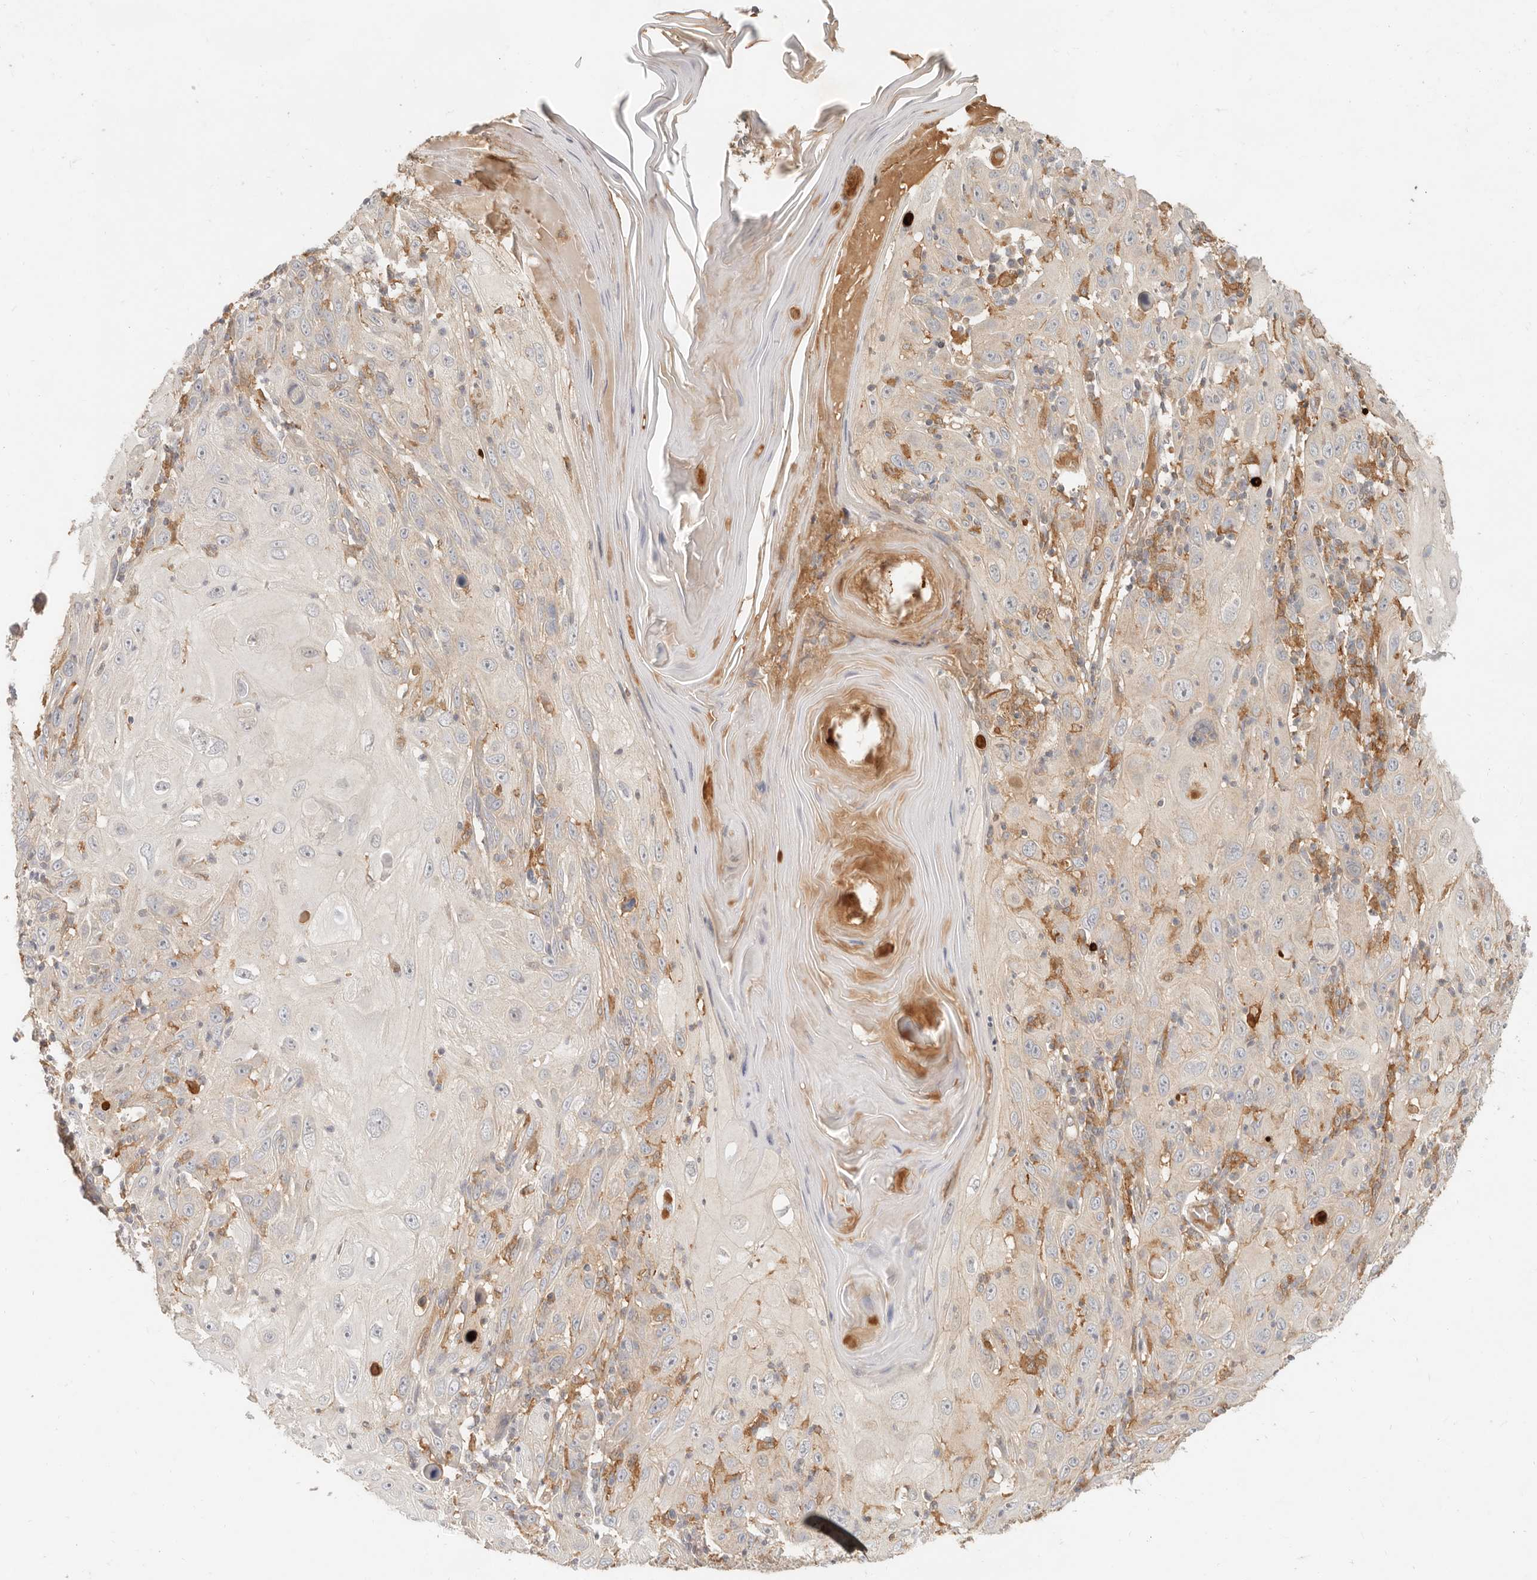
{"staining": {"intensity": "weak", "quantity": "<25%", "location": "cytoplasmic/membranous"}, "tissue": "skin cancer", "cell_type": "Tumor cells", "image_type": "cancer", "snomed": [{"axis": "morphology", "description": "Squamous cell carcinoma, NOS"}, {"axis": "topography", "description": "Skin"}], "caption": "The micrograph reveals no significant positivity in tumor cells of skin squamous cell carcinoma.", "gene": "NECAP2", "patient": {"sex": "female", "age": 88}}